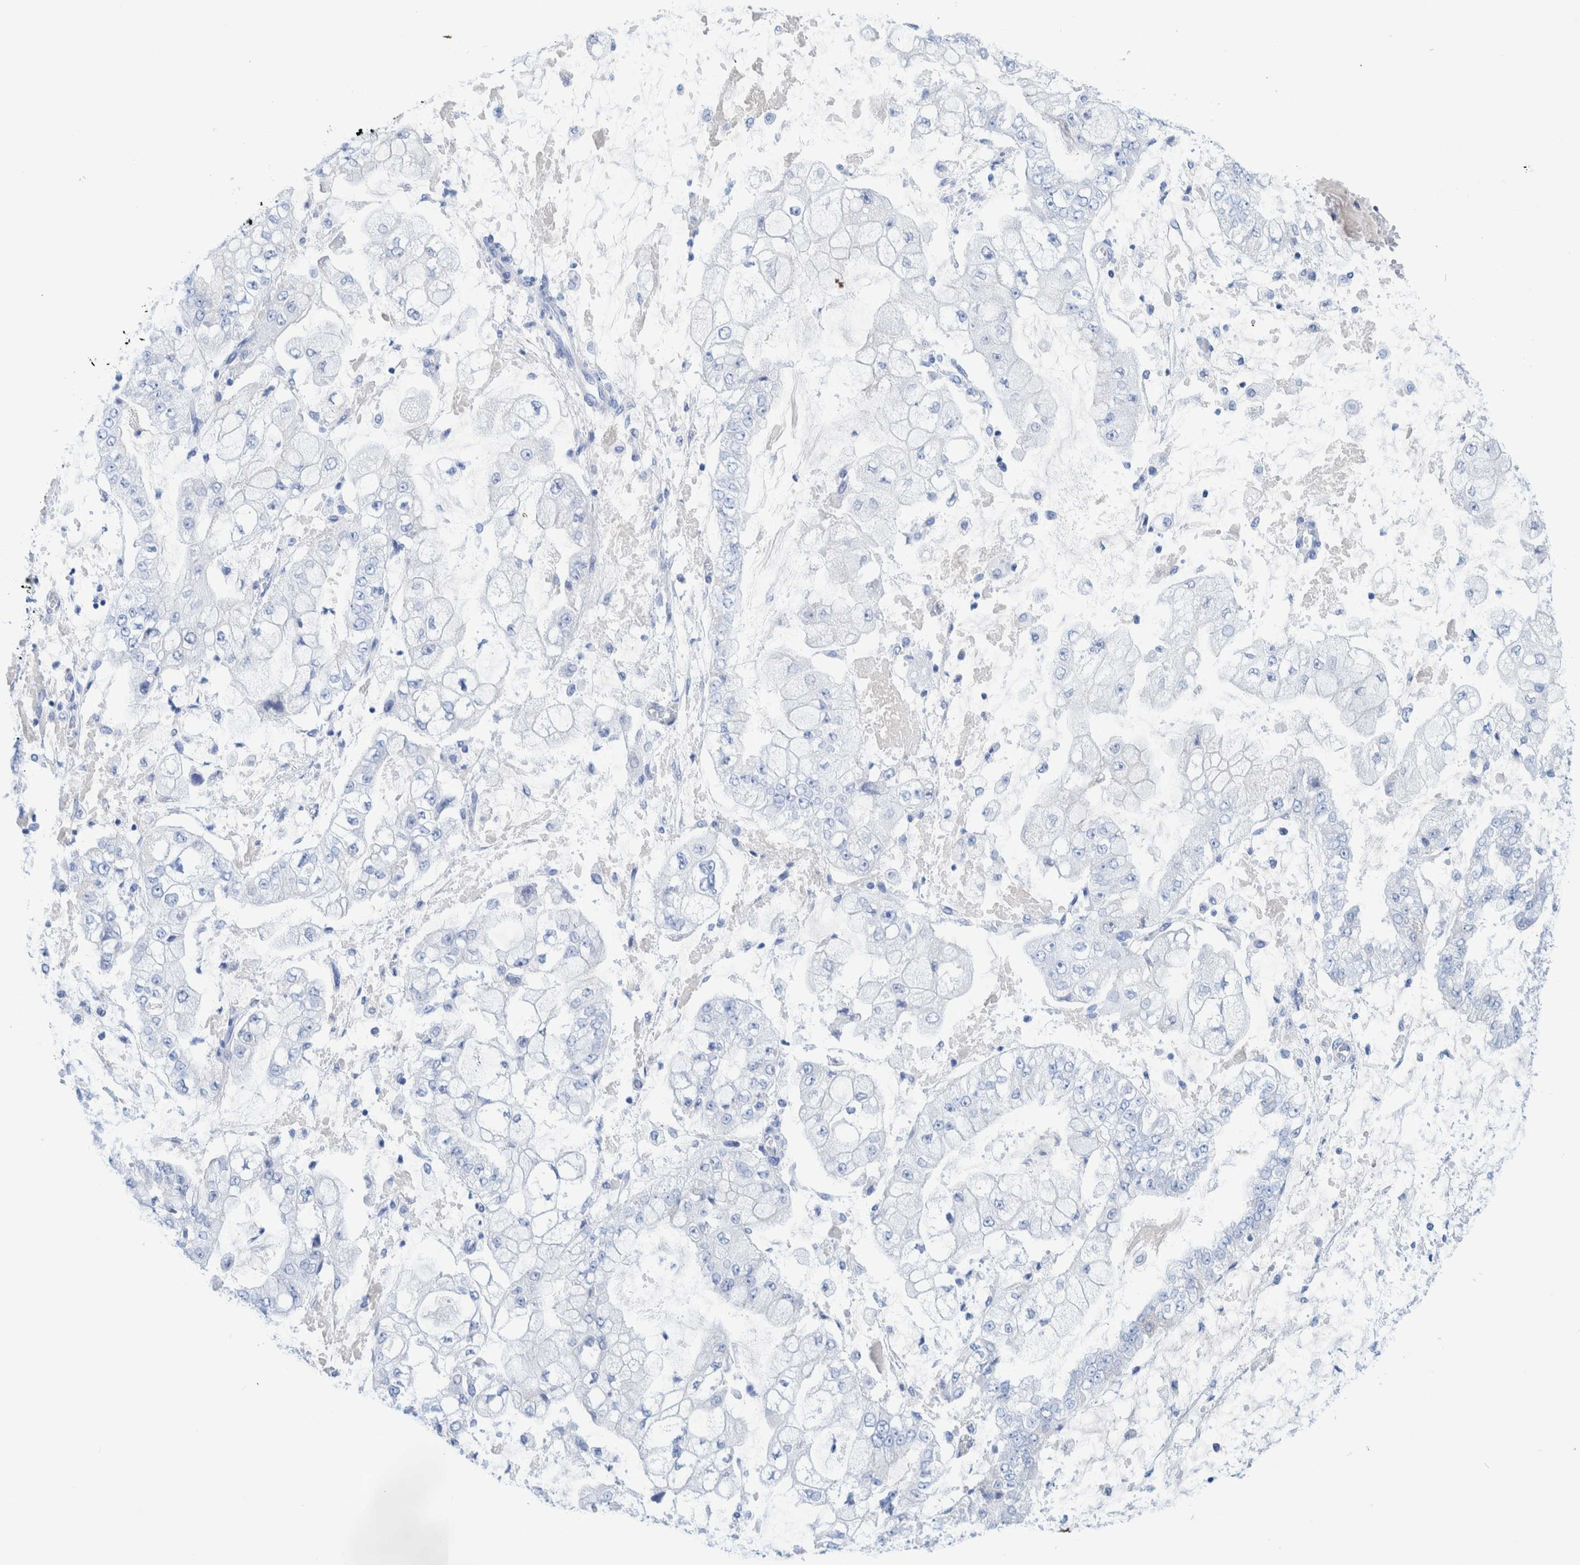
{"staining": {"intensity": "negative", "quantity": "none", "location": "none"}, "tissue": "stomach cancer", "cell_type": "Tumor cells", "image_type": "cancer", "snomed": [{"axis": "morphology", "description": "Adenocarcinoma, NOS"}, {"axis": "topography", "description": "Stomach"}], "caption": "An immunohistochemistry micrograph of adenocarcinoma (stomach) is shown. There is no staining in tumor cells of adenocarcinoma (stomach).", "gene": "PERP", "patient": {"sex": "male", "age": 76}}